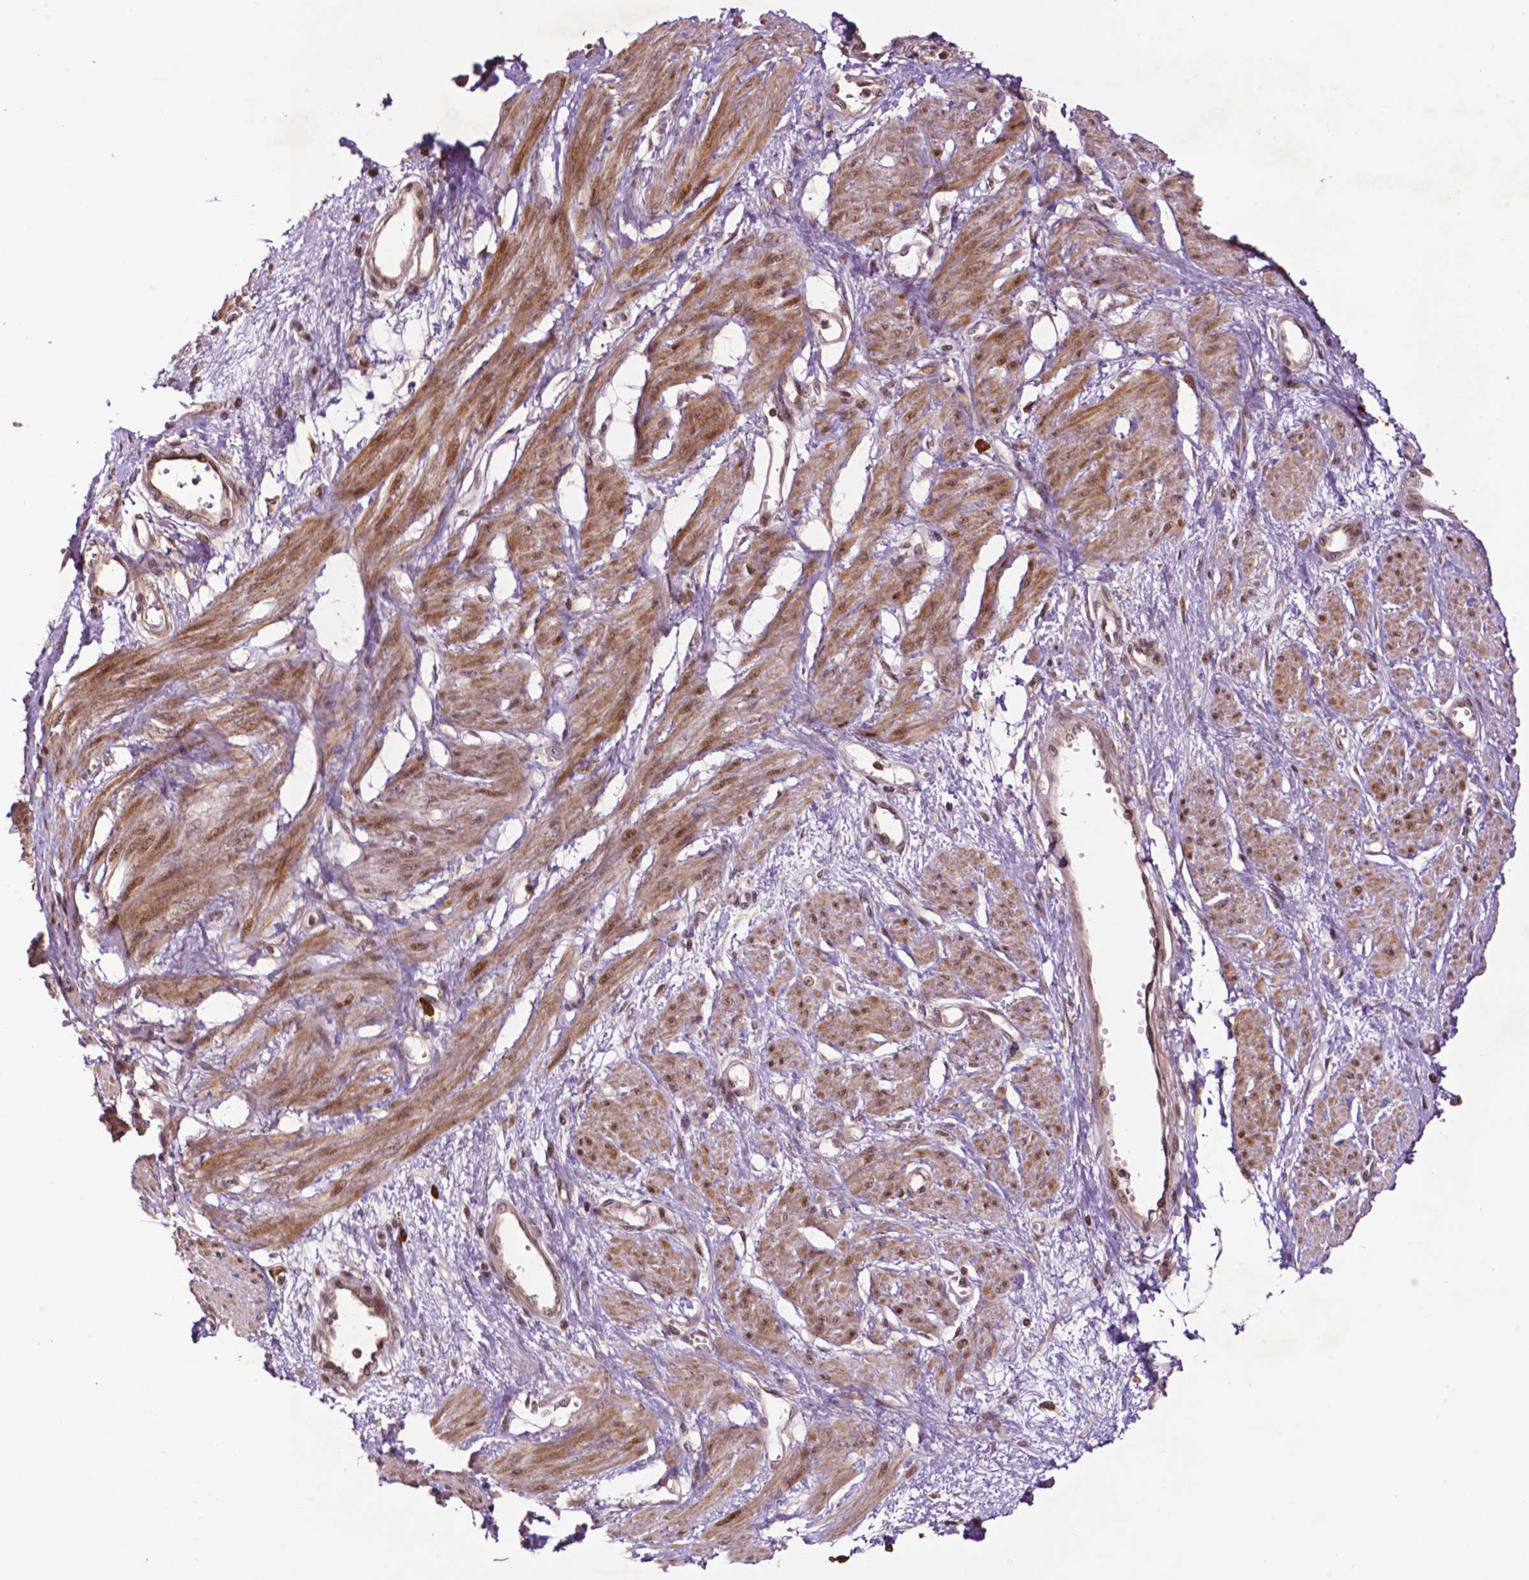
{"staining": {"intensity": "moderate", "quantity": ">75%", "location": "cytoplasmic/membranous,nuclear"}, "tissue": "smooth muscle", "cell_type": "Smooth muscle cells", "image_type": "normal", "snomed": [{"axis": "morphology", "description": "Normal tissue, NOS"}, {"axis": "topography", "description": "Smooth muscle"}, {"axis": "topography", "description": "Uterus"}], "caption": "Immunohistochemical staining of benign human smooth muscle reveals moderate cytoplasmic/membranous,nuclear protein expression in approximately >75% of smooth muscle cells.", "gene": "TMX2", "patient": {"sex": "female", "age": 39}}